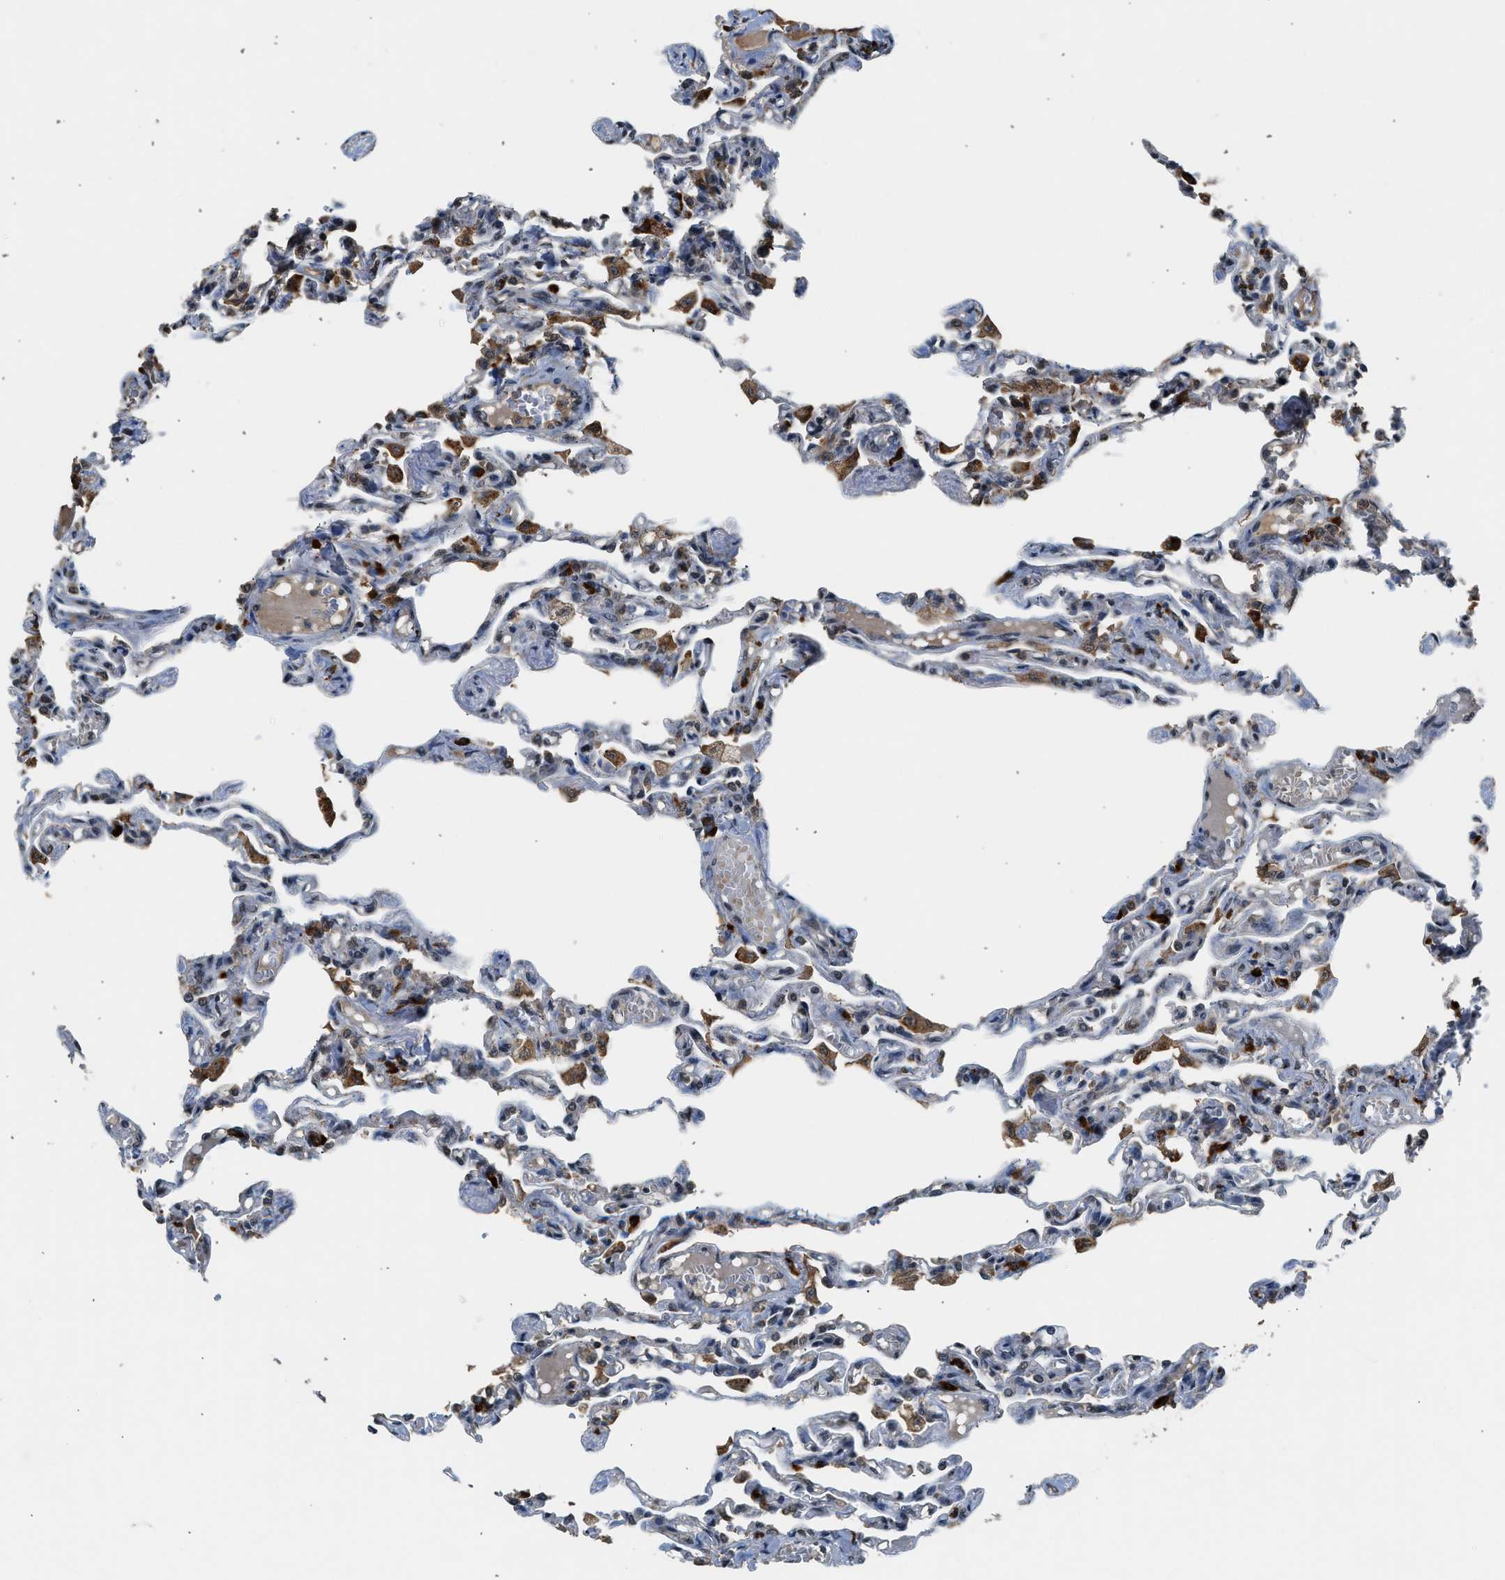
{"staining": {"intensity": "moderate", "quantity": "<25%", "location": "cytoplasmic/membranous,nuclear"}, "tissue": "lung", "cell_type": "Alveolar cells", "image_type": "normal", "snomed": [{"axis": "morphology", "description": "Normal tissue, NOS"}, {"axis": "topography", "description": "Lung"}], "caption": "An image showing moderate cytoplasmic/membranous,nuclear staining in about <25% of alveolar cells in unremarkable lung, as visualized by brown immunohistochemical staining.", "gene": "SLC15A4", "patient": {"sex": "male", "age": 21}}